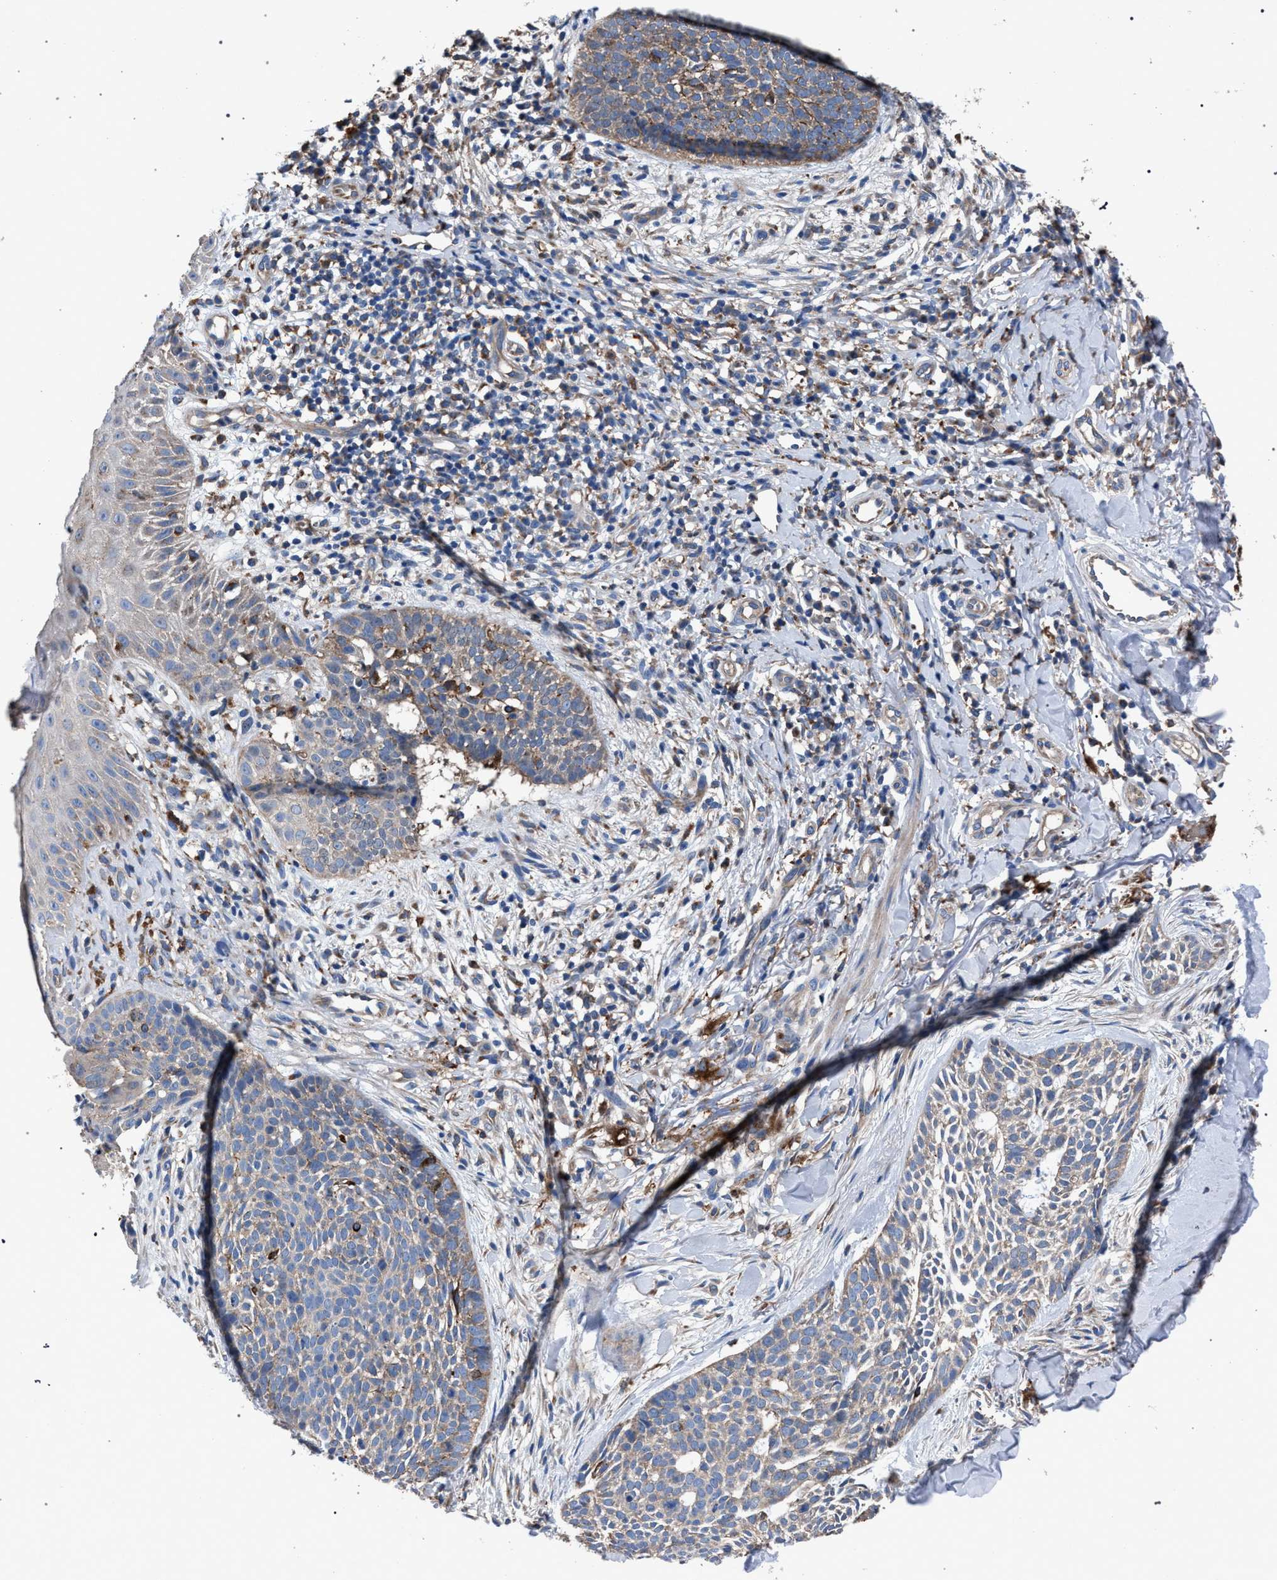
{"staining": {"intensity": "moderate", "quantity": "25%-75%", "location": "cytoplasmic/membranous"}, "tissue": "skin cancer", "cell_type": "Tumor cells", "image_type": "cancer", "snomed": [{"axis": "morphology", "description": "Normal tissue, NOS"}, {"axis": "morphology", "description": "Basal cell carcinoma"}, {"axis": "topography", "description": "Skin"}], "caption": "Immunohistochemical staining of human skin basal cell carcinoma reveals medium levels of moderate cytoplasmic/membranous protein positivity in about 25%-75% of tumor cells.", "gene": "ATP6V0A1", "patient": {"sex": "male", "age": 67}}